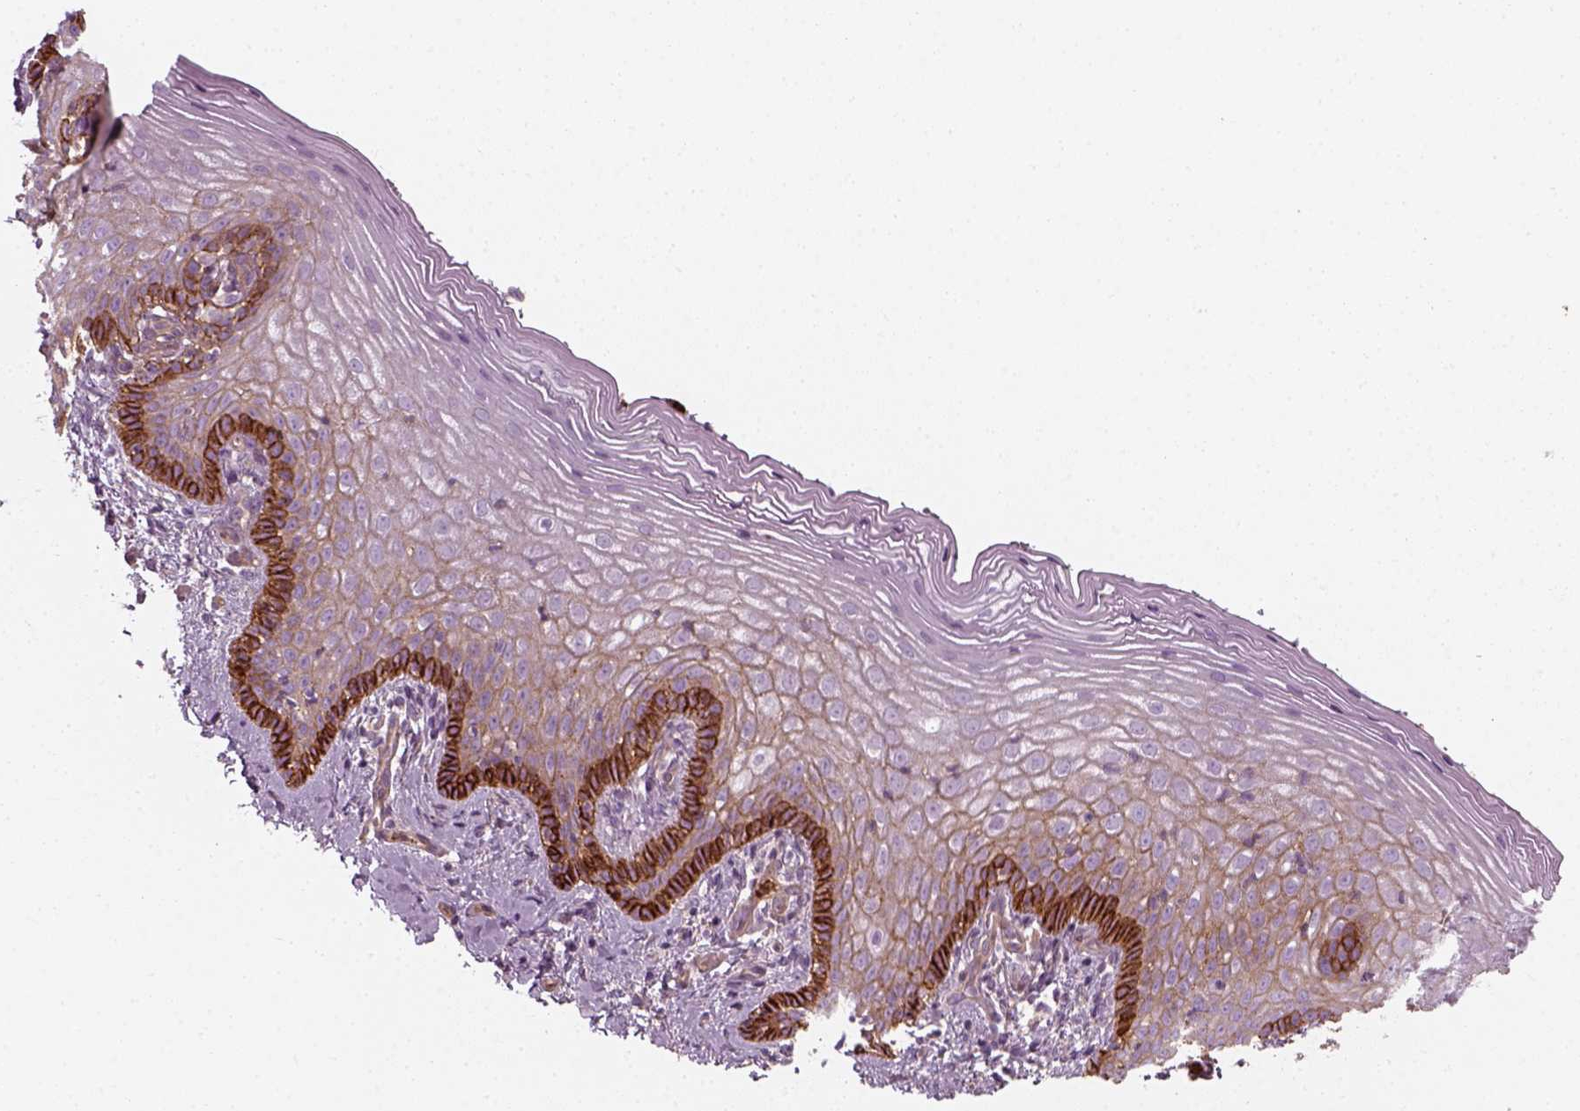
{"staining": {"intensity": "strong", "quantity": "<25%", "location": "cytoplasmic/membranous"}, "tissue": "vagina", "cell_type": "Squamous epithelial cells", "image_type": "normal", "snomed": [{"axis": "morphology", "description": "Normal tissue, NOS"}, {"axis": "topography", "description": "Vagina"}], "caption": "Protein staining by immunohistochemistry (IHC) exhibits strong cytoplasmic/membranous staining in approximately <25% of squamous epithelial cells in unremarkable vagina. (Stains: DAB in brown, nuclei in blue, Microscopy: brightfield microscopy at high magnification).", "gene": "NPTN", "patient": {"sex": "female", "age": 45}}